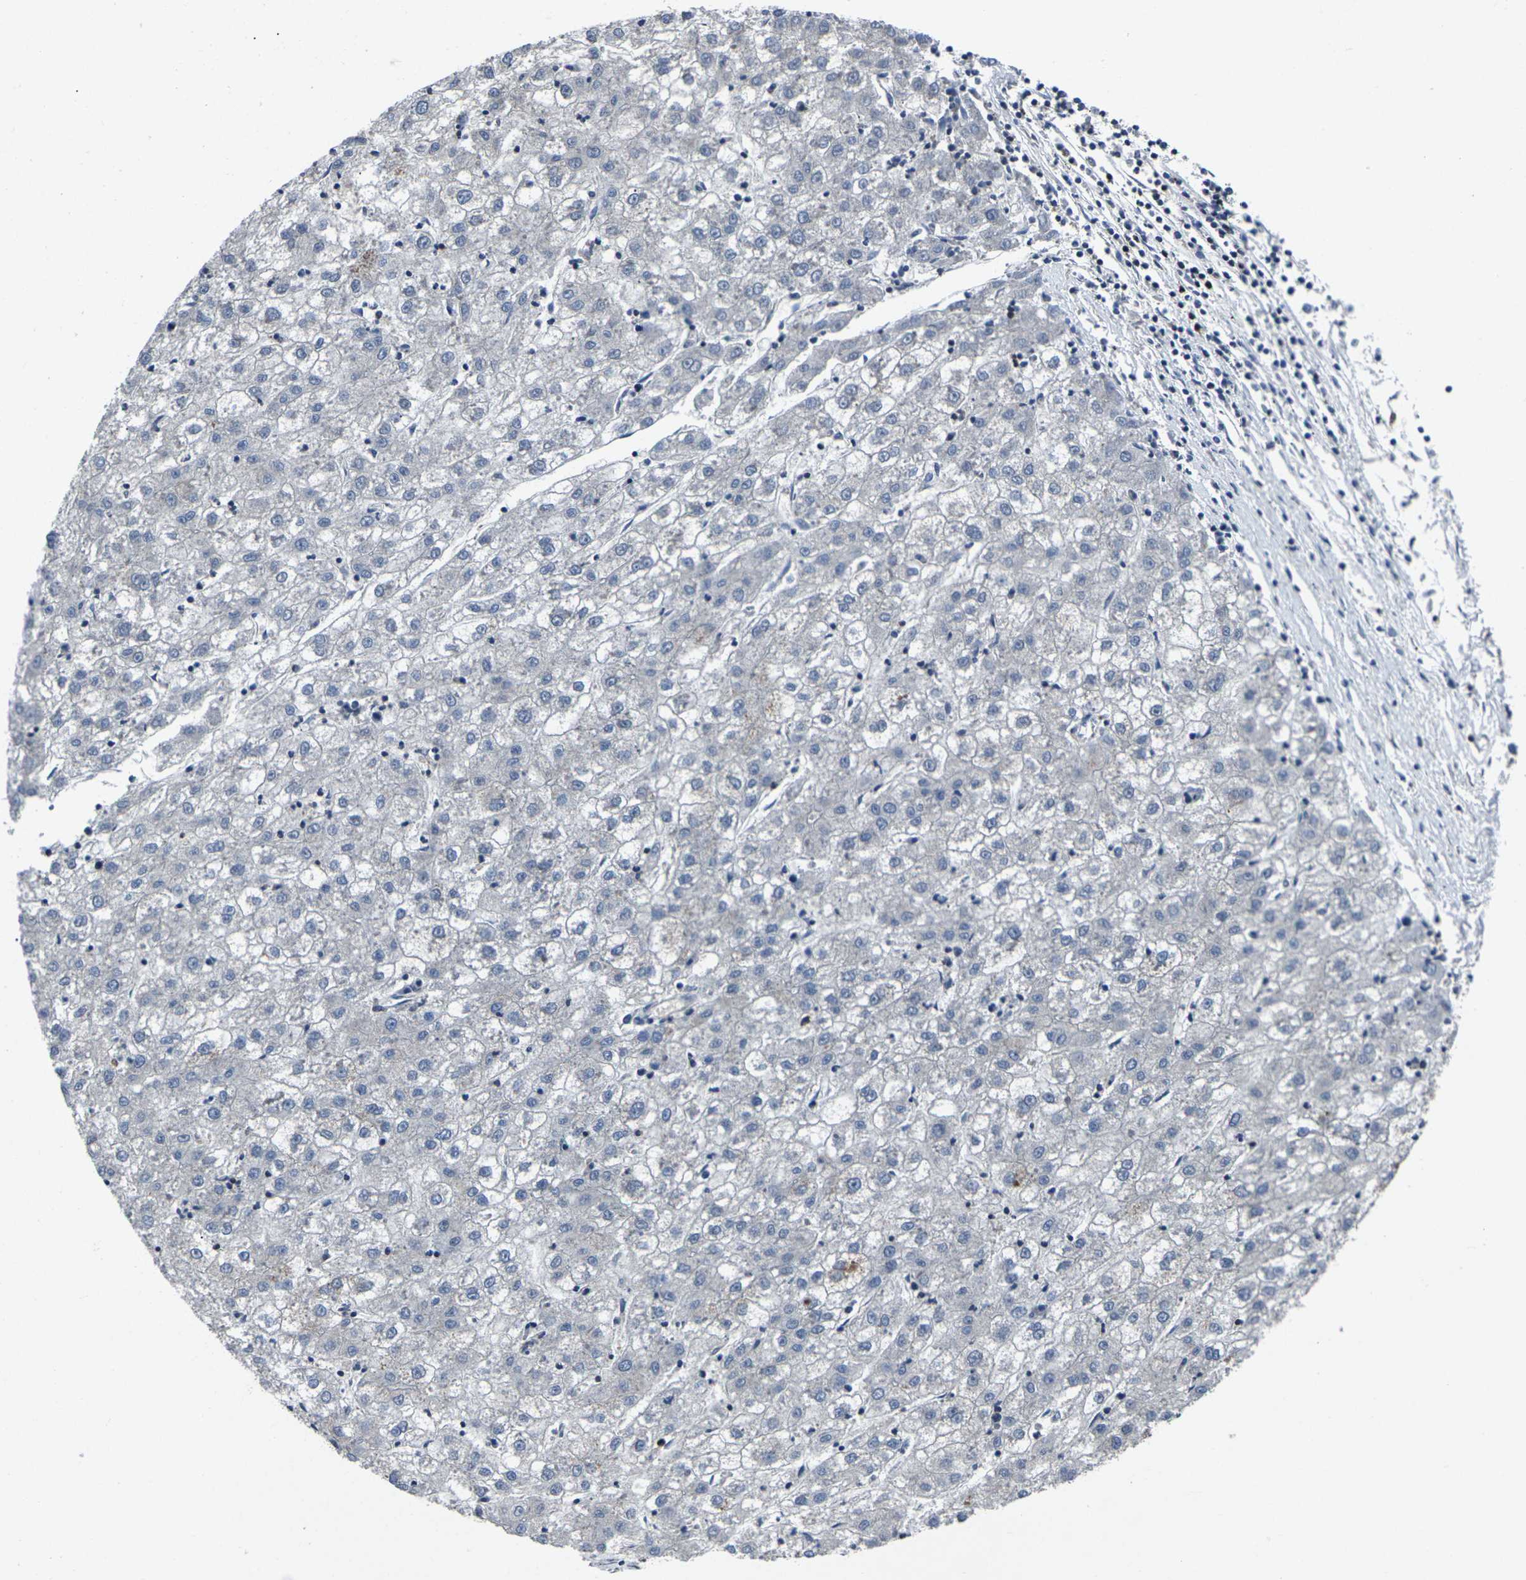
{"staining": {"intensity": "negative", "quantity": "none", "location": "none"}, "tissue": "liver cancer", "cell_type": "Tumor cells", "image_type": "cancer", "snomed": [{"axis": "morphology", "description": "Carcinoma, Hepatocellular, NOS"}, {"axis": "topography", "description": "Liver"}], "caption": "Human liver cancer stained for a protein using IHC shows no expression in tumor cells.", "gene": "STAT4", "patient": {"sex": "male", "age": 72}}